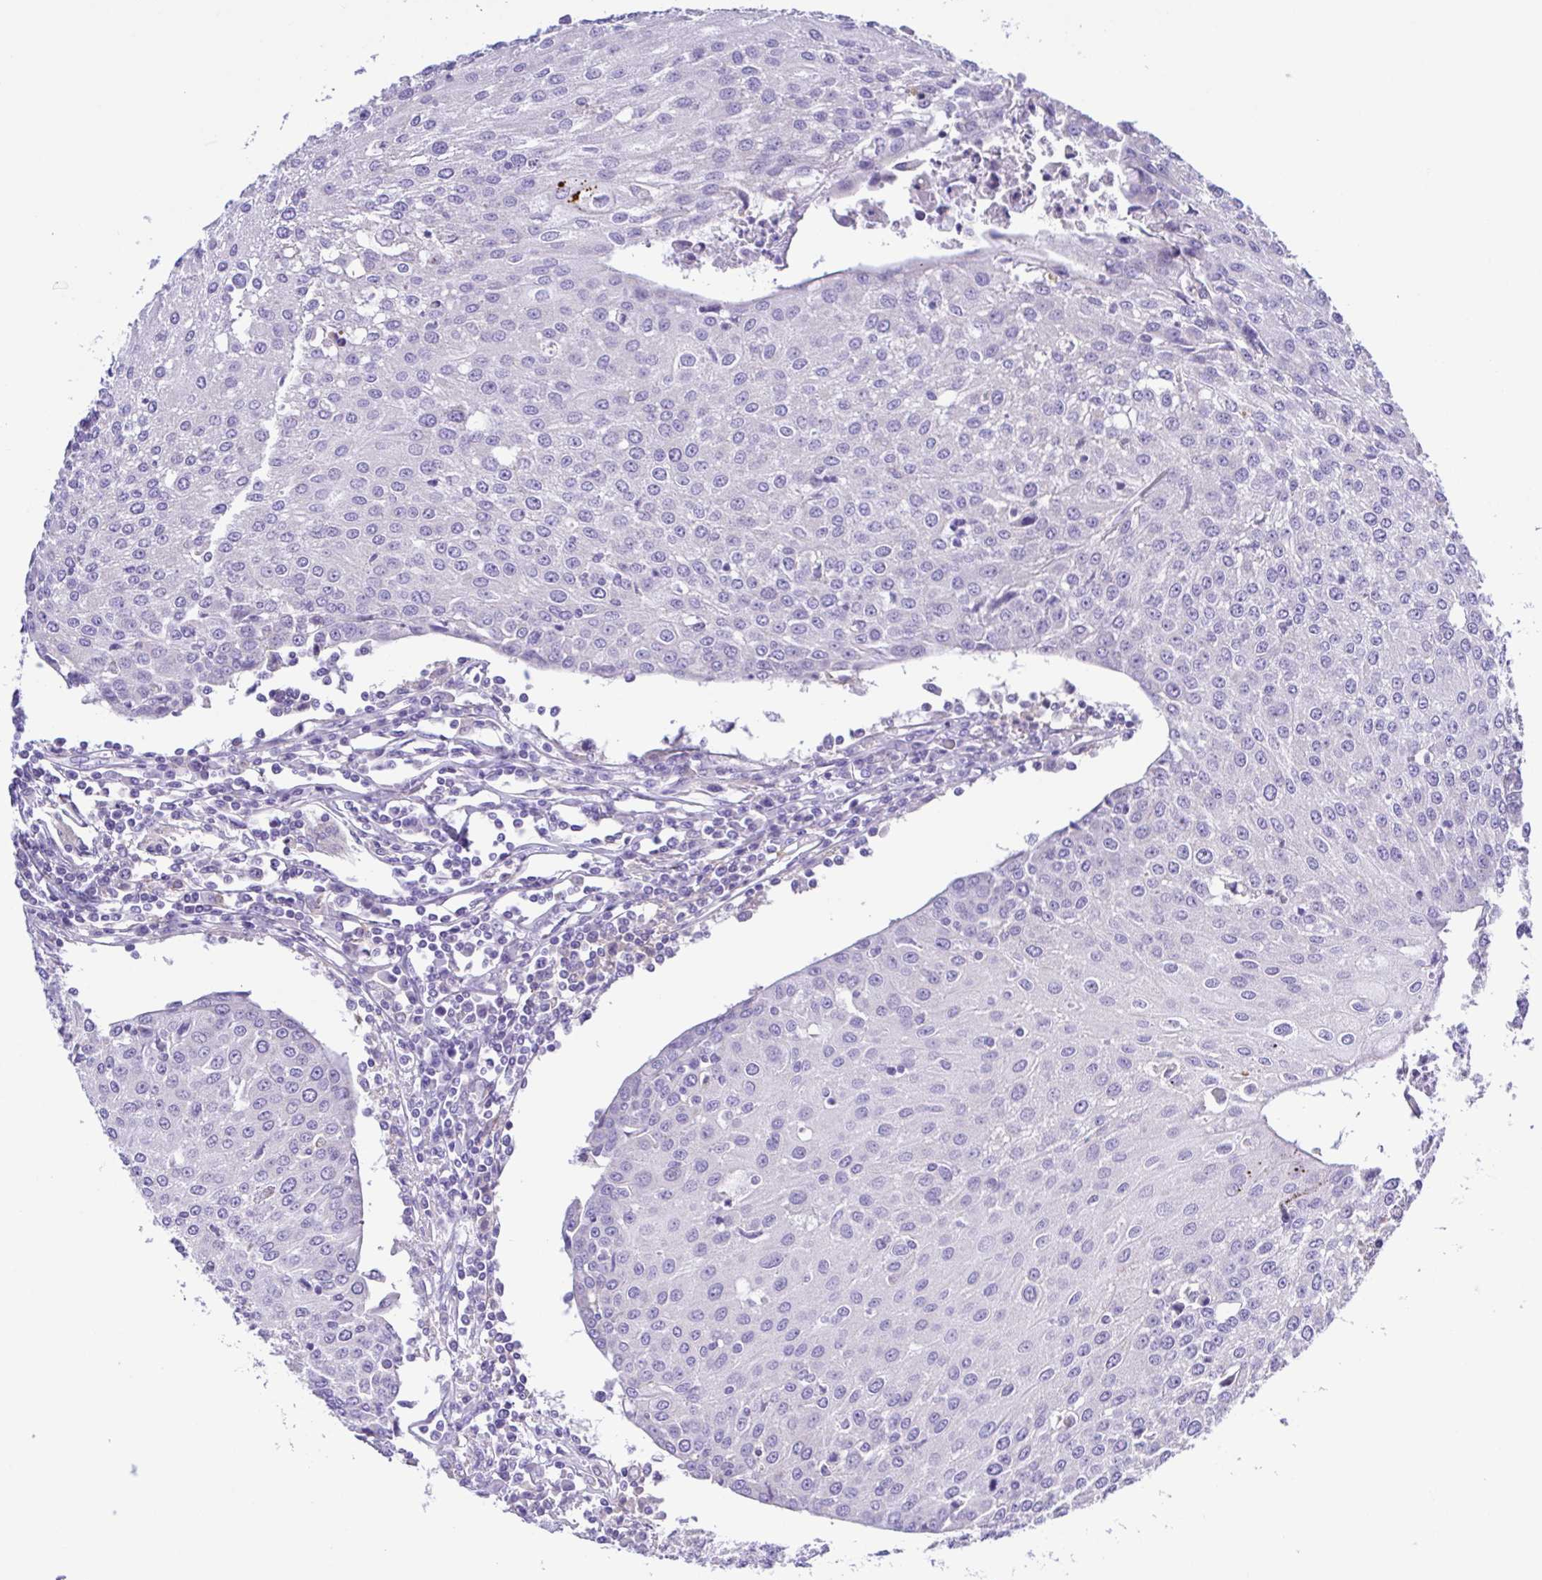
{"staining": {"intensity": "negative", "quantity": "none", "location": "none"}, "tissue": "urothelial cancer", "cell_type": "Tumor cells", "image_type": "cancer", "snomed": [{"axis": "morphology", "description": "Urothelial carcinoma, High grade"}, {"axis": "topography", "description": "Urinary bladder"}], "caption": "Image shows no protein positivity in tumor cells of high-grade urothelial carcinoma tissue.", "gene": "CD72", "patient": {"sex": "female", "age": 85}}